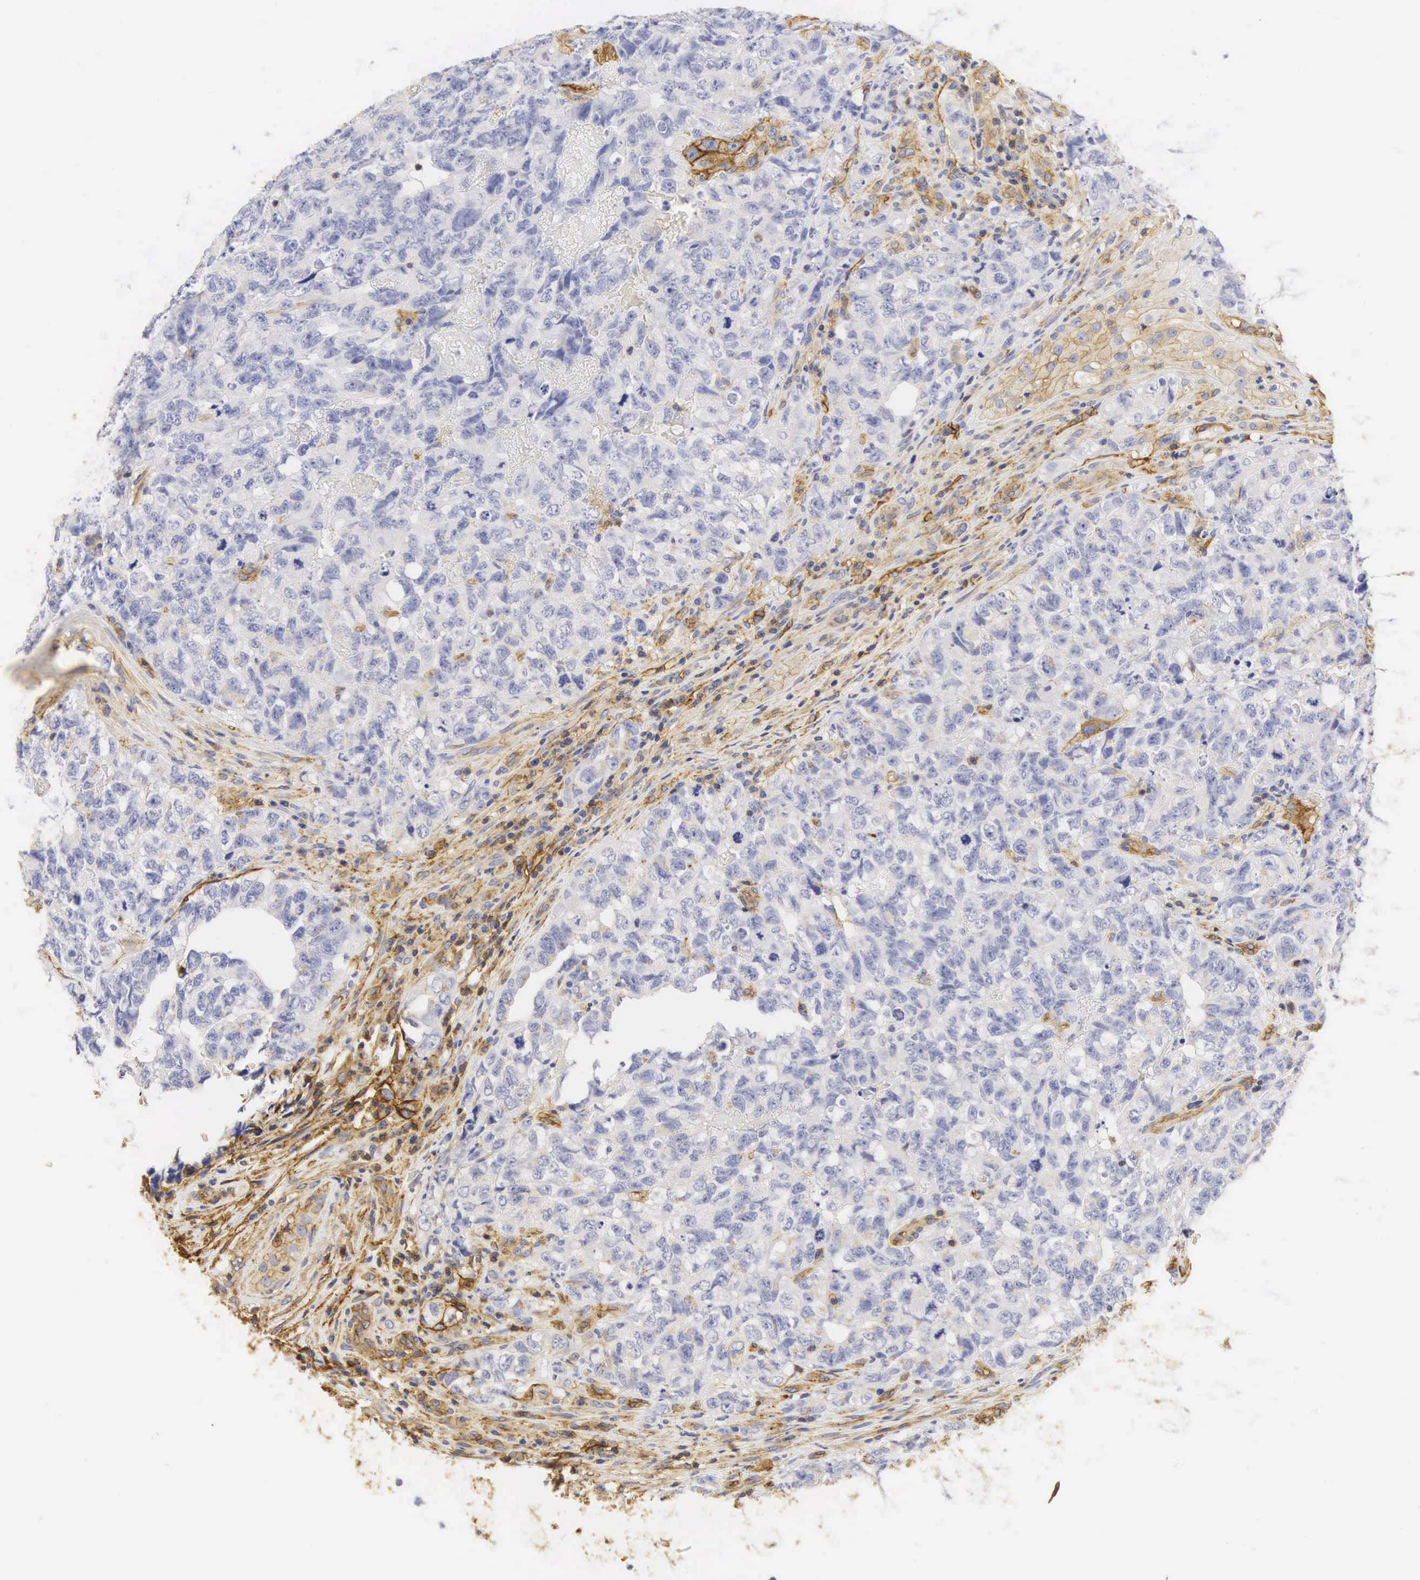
{"staining": {"intensity": "negative", "quantity": "none", "location": "none"}, "tissue": "testis cancer", "cell_type": "Tumor cells", "image_type": "cancer", "snomed": [{"axis": "morphology", "description": "Carcinoma, Embryonal, NOS"}, {"axis": "topography", "description": "Testis"}], "caption": "The micrograph shows no significant expression in tumor cells of embryonal carcinoma (testis). (DAB (3,3'-diaminobenzidine) immunohistochemistry, high magnification).", "gene": "CD99", "patient": {"sex": "male", "age": 31}}